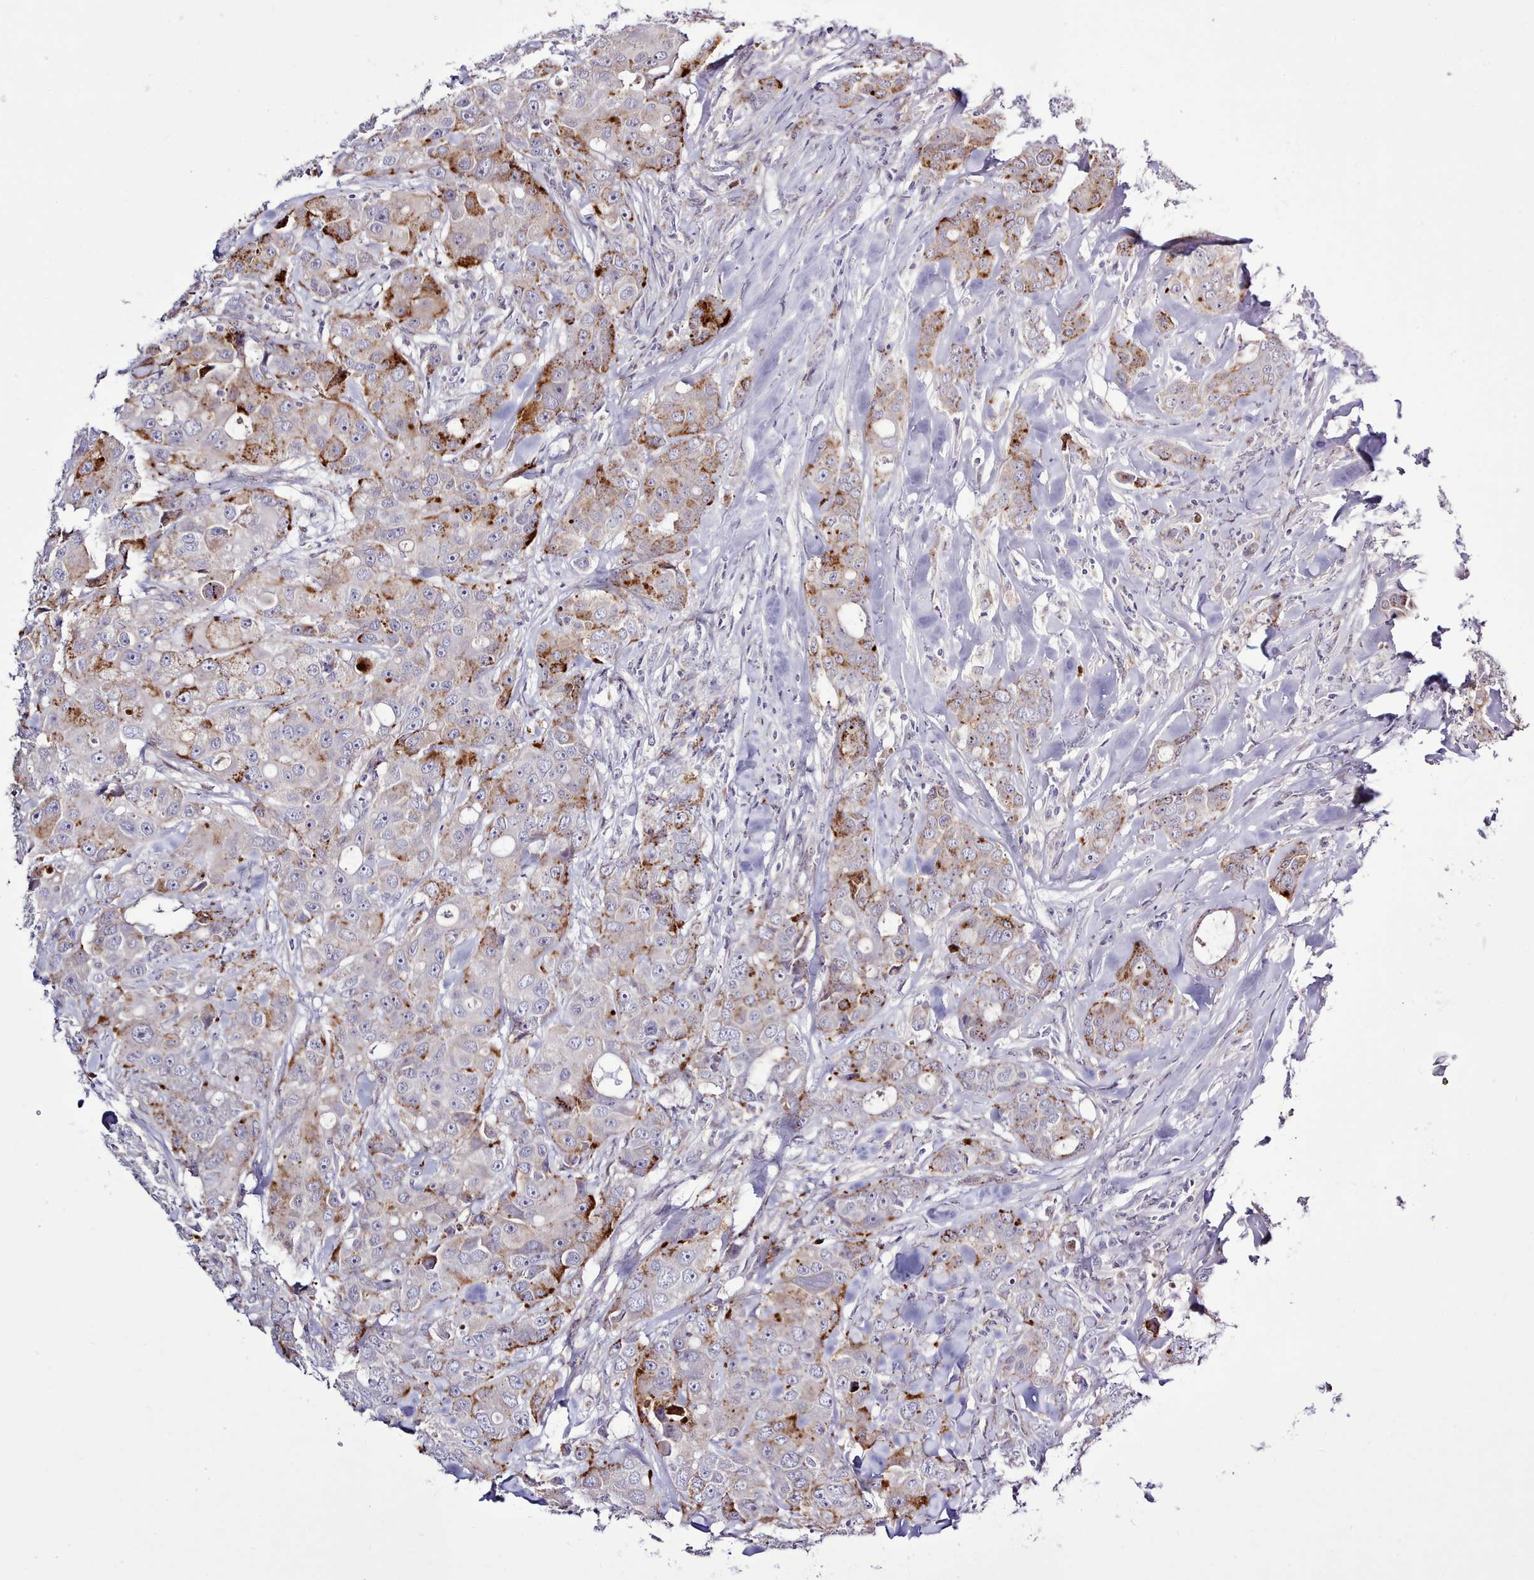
{"staining": {"intensity": "moderate", "quantity": "25%-75%", "location": "cytoplasmic/membranous"}, "tissue": "breast cancer", "cell_type": "Tumor cells", "image_type": "cancer", "snomed": [{"axis": "morphology", "description": "Duct carcinoma"}, {"axis": "topography", "description": "Breast"}], "caption": "Brown immunohistochemical staining in breast cancer (invasive ductal carcinoma) exhibits moderate cytoplasmic/membranous positivity in approximately 25%-75% of tumor cells. The protein is stained brown, and the nuclei are stained in blue (DAB (3,3'-diaminobenzidine) IHC with brightfield microscopy, high magnification).", "gene": "SRD5A1", "patient": {"sex": "female", "age": 43}}